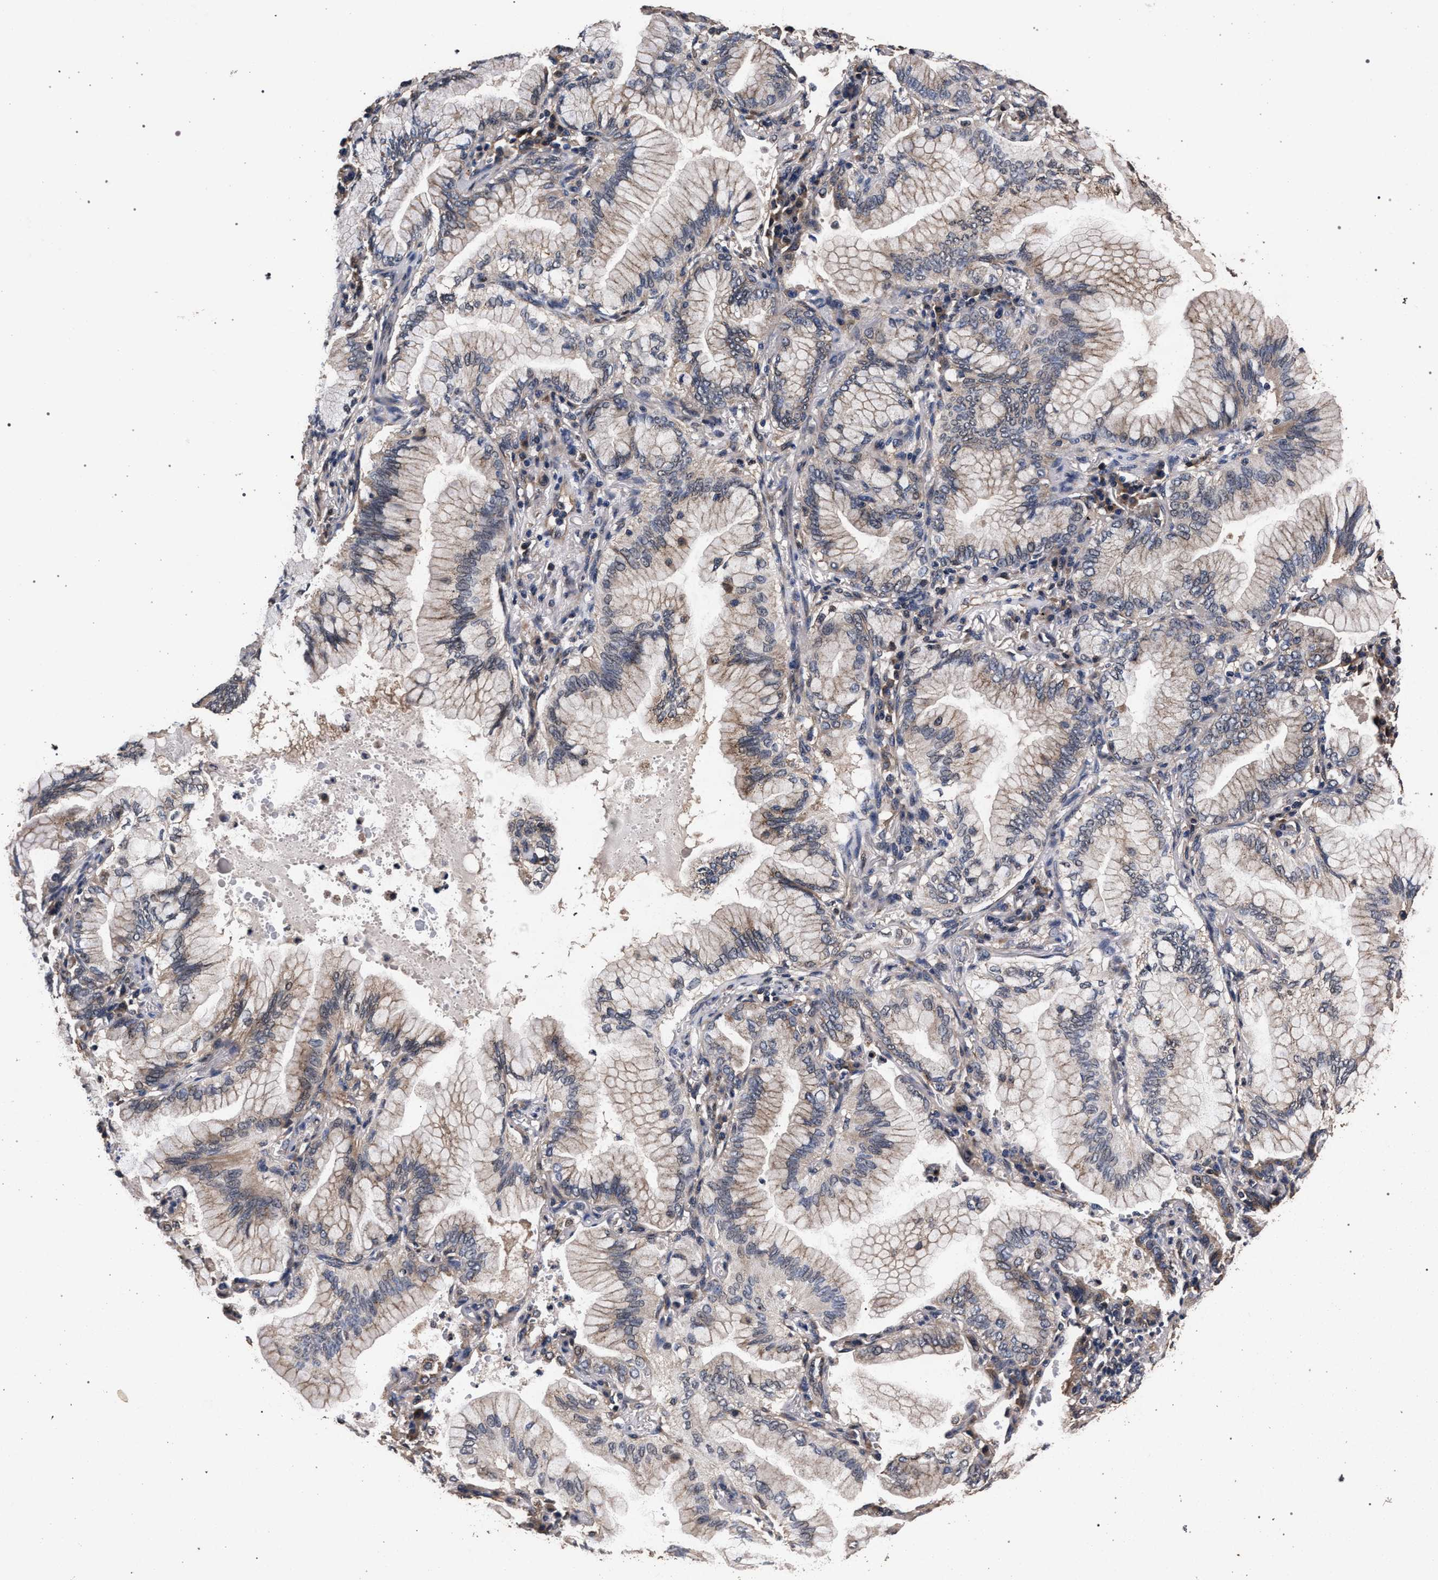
{"staining": {"intensity": "weak", "quantity": "25%-75%", "location": "cytoplasmic/membranous"}, "tissue": "lung cancer", "cell_type": "Tumor cells", "image_type": "cancer", "snomed": [{"axis": "morphology", "description": "Adenocarcinoma, NOS"}, {"axis": "topography", "description": "Lung"}], "caption": "The micrograph displays a brown stain indicating the presence of a protein in the cytoplasmic/membranous of tumor cells in lung cancer (adenocarcinoma).", "gene": "ACOX1", "patient": {"sex": "female", "age": 70}}